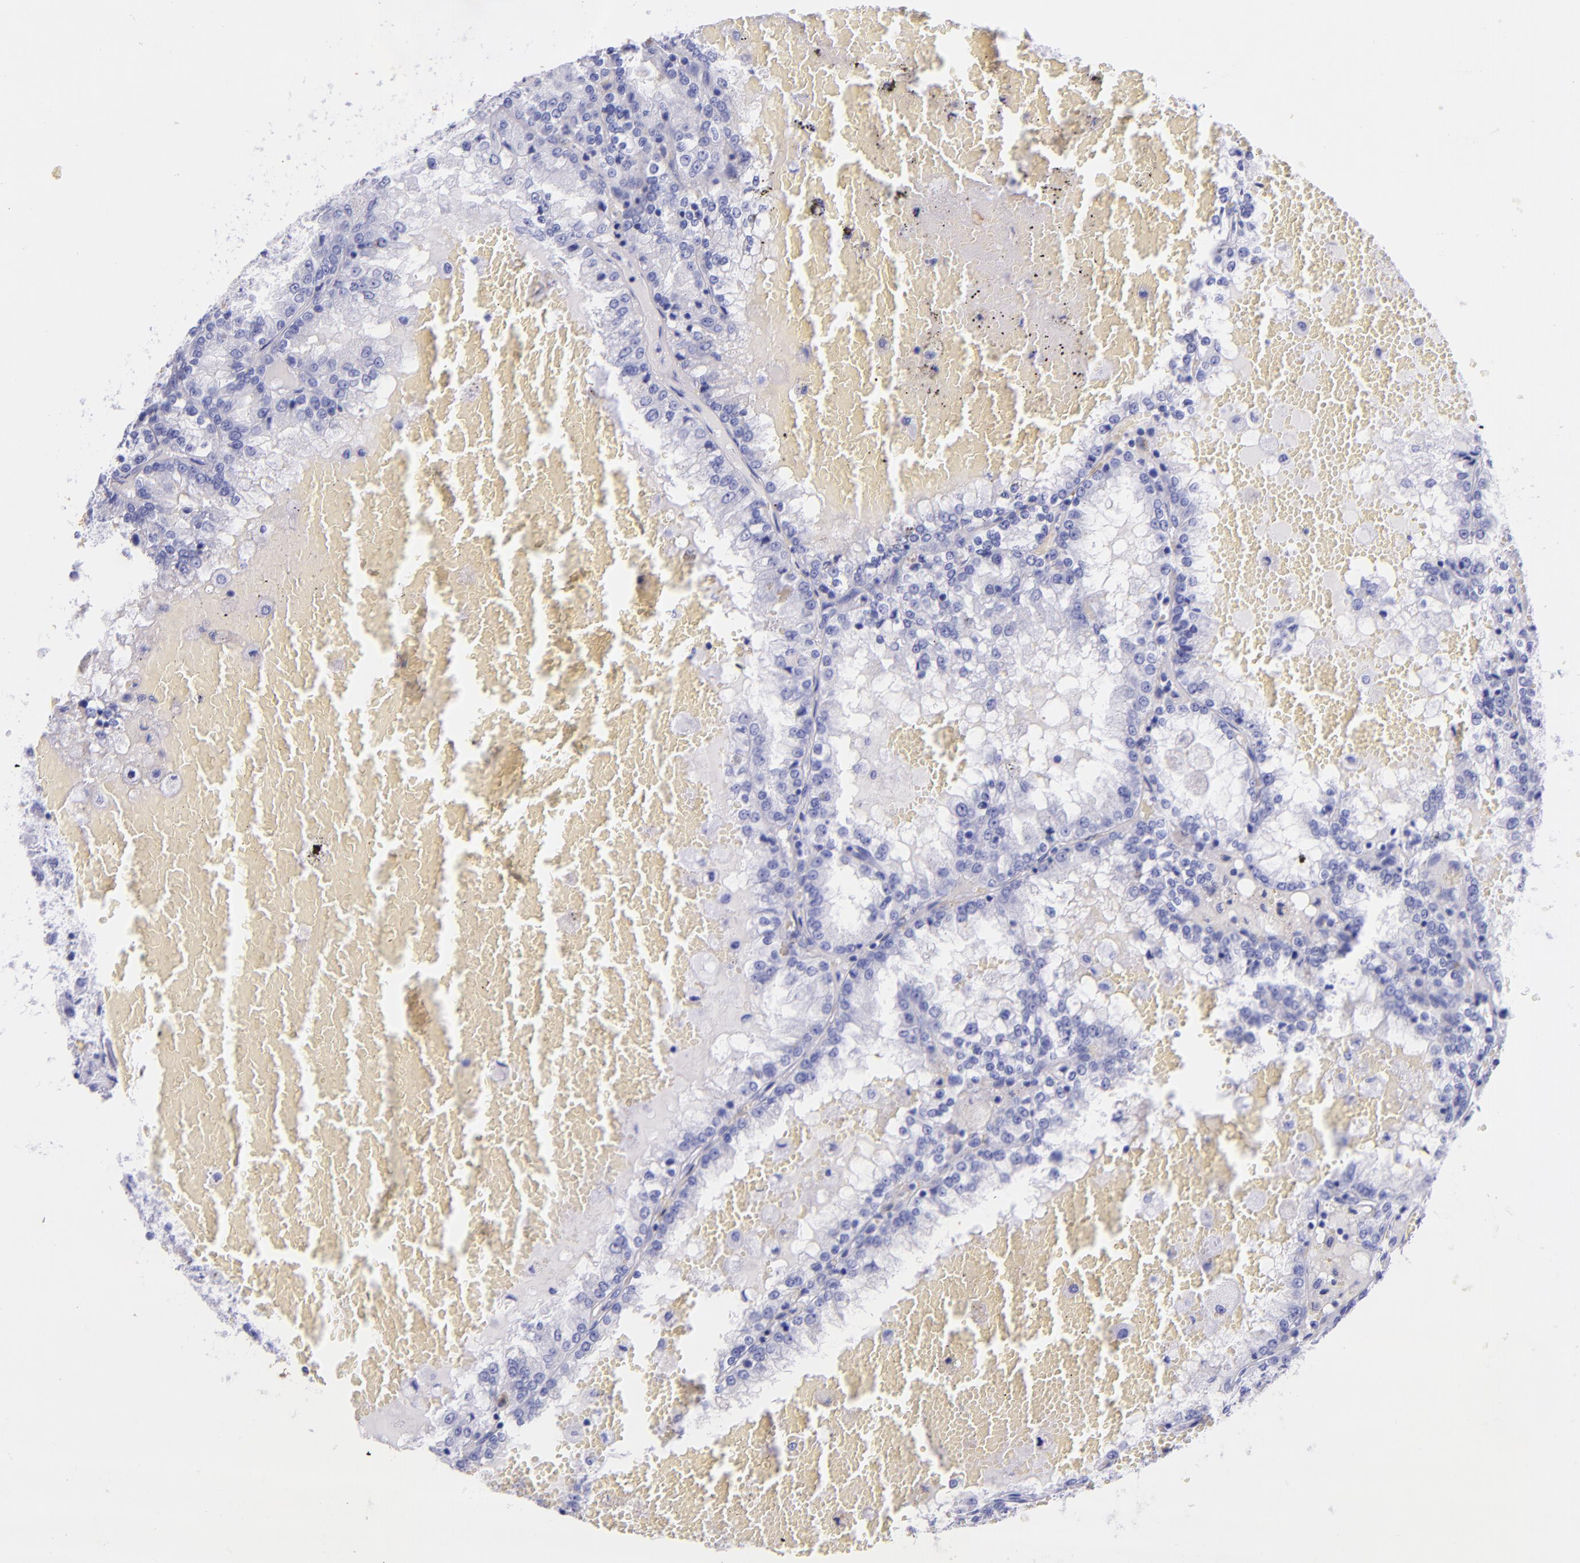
{"staining": {"intensity": "negative", "quantity": "none", "location": "none"}, "tissue": "renal cancer", "cell_type": "Tumor cells", "image_type": "cancer", "snomed": [{"axis": "morphology", "description": "Adenocarcinoma, NOS"}, {"axis": "topography", "description": "Kidney"}], "caption": "High magnification brightfield microscopy of adenocarcinoma (renal) stained with DAB (brown) and counterstained with hematoxylin (blue): tumor cells show no significant staining.", "gene": "LAG3", "patient": {"sex": "female", "age": 56}}